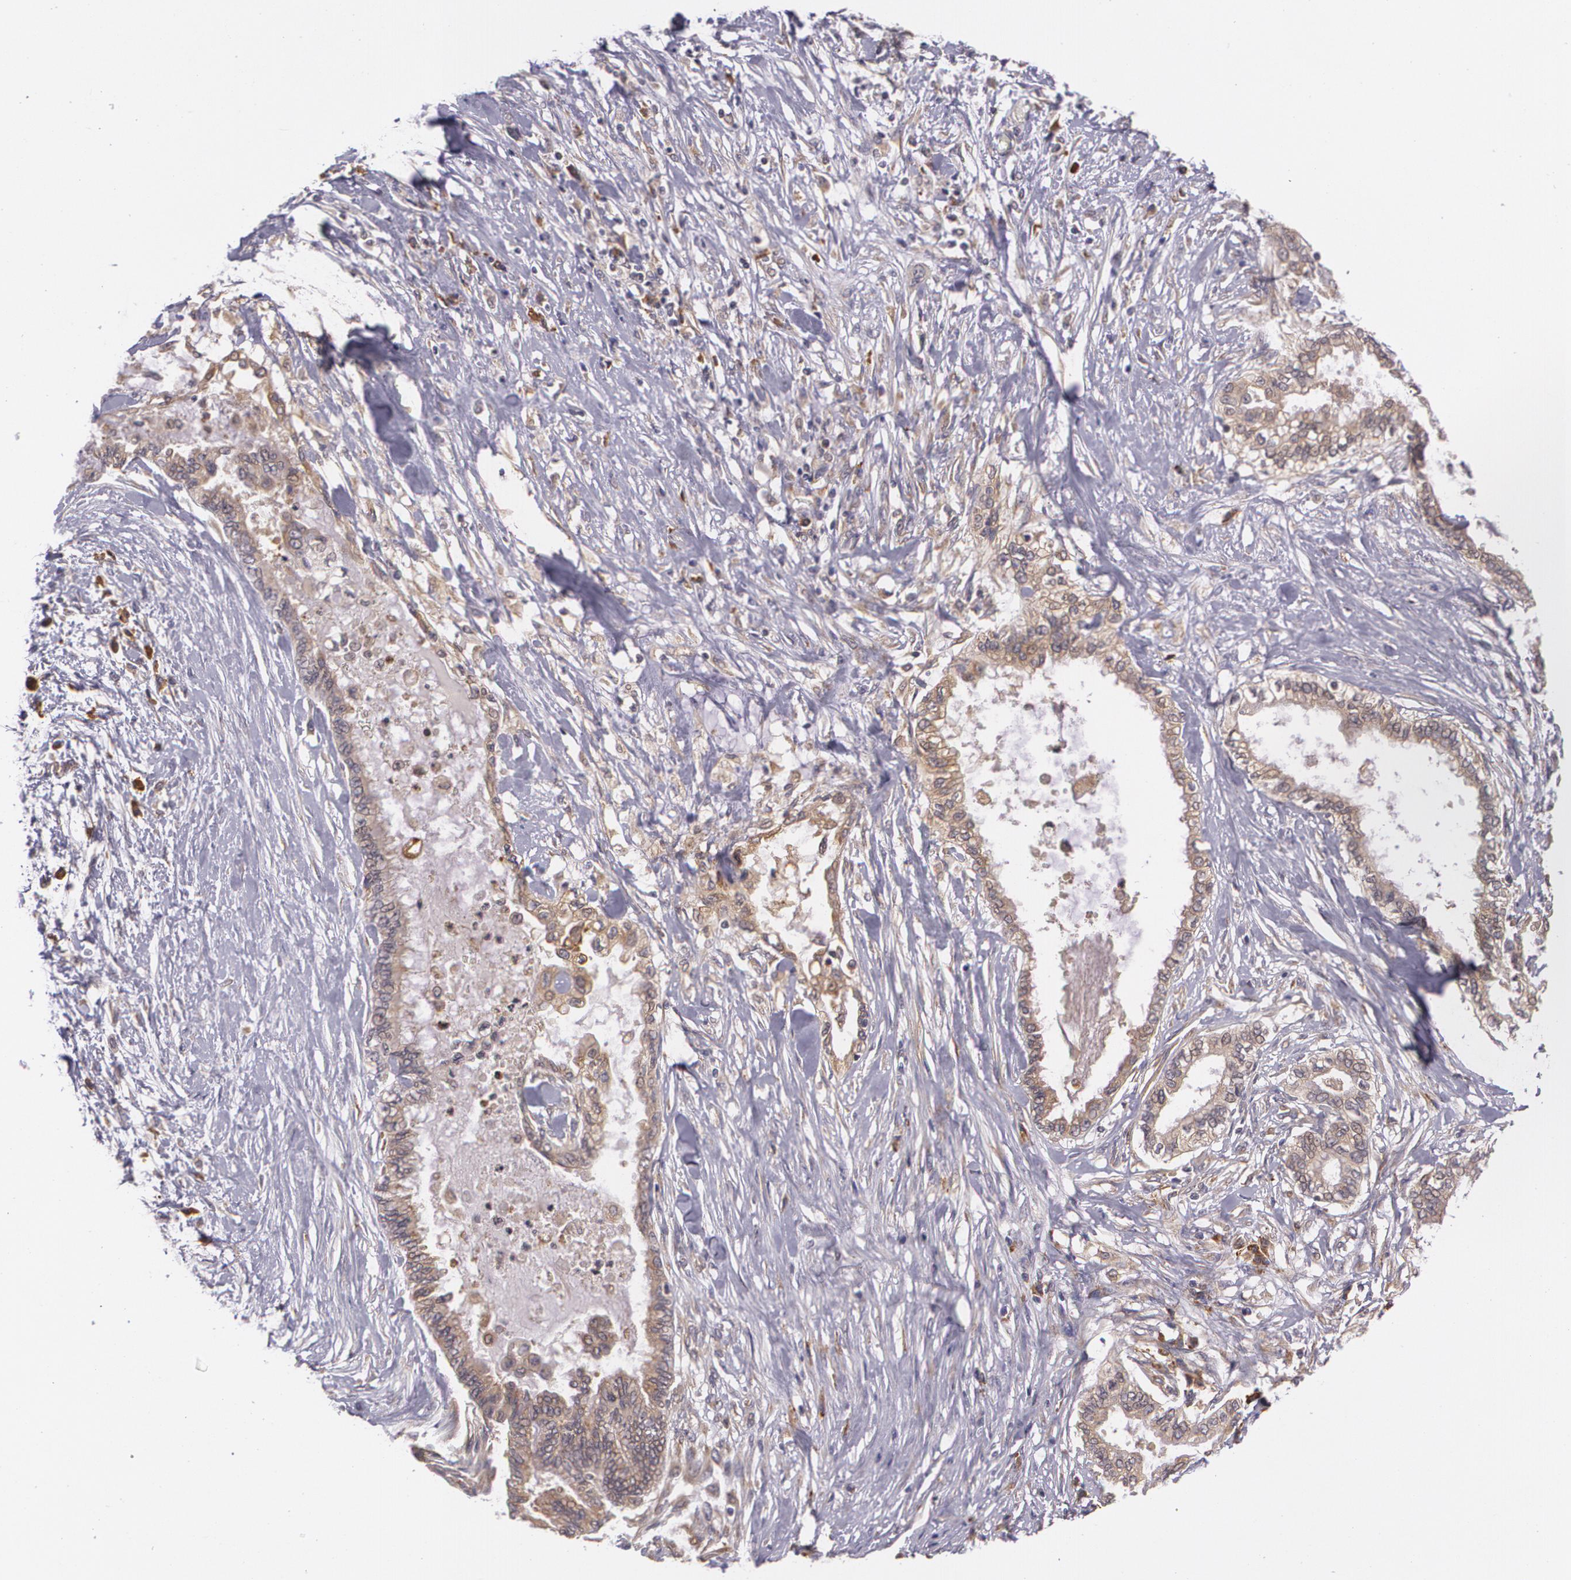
{"staining": {"intensity": "weak", "quantity": ">75%", "location": "cytoplasmic/membranous"}, "tissue": "pancreatic cancer", "cell_type": "Tumor cells", "image_type": "cancer", "snomed": [{"axis": "morphology", "description": "Adenocarcinoma, NOS"}, {"axis": "topography", "description": "Pancreas"}], "caption": "Protein staining exhibits weak cytoplasmic/membranous expression in approximately >75% of tumor cells in pancreatic cancer.", "gene": "CCL17", "patient": {"sex": "female", "age": 64}}